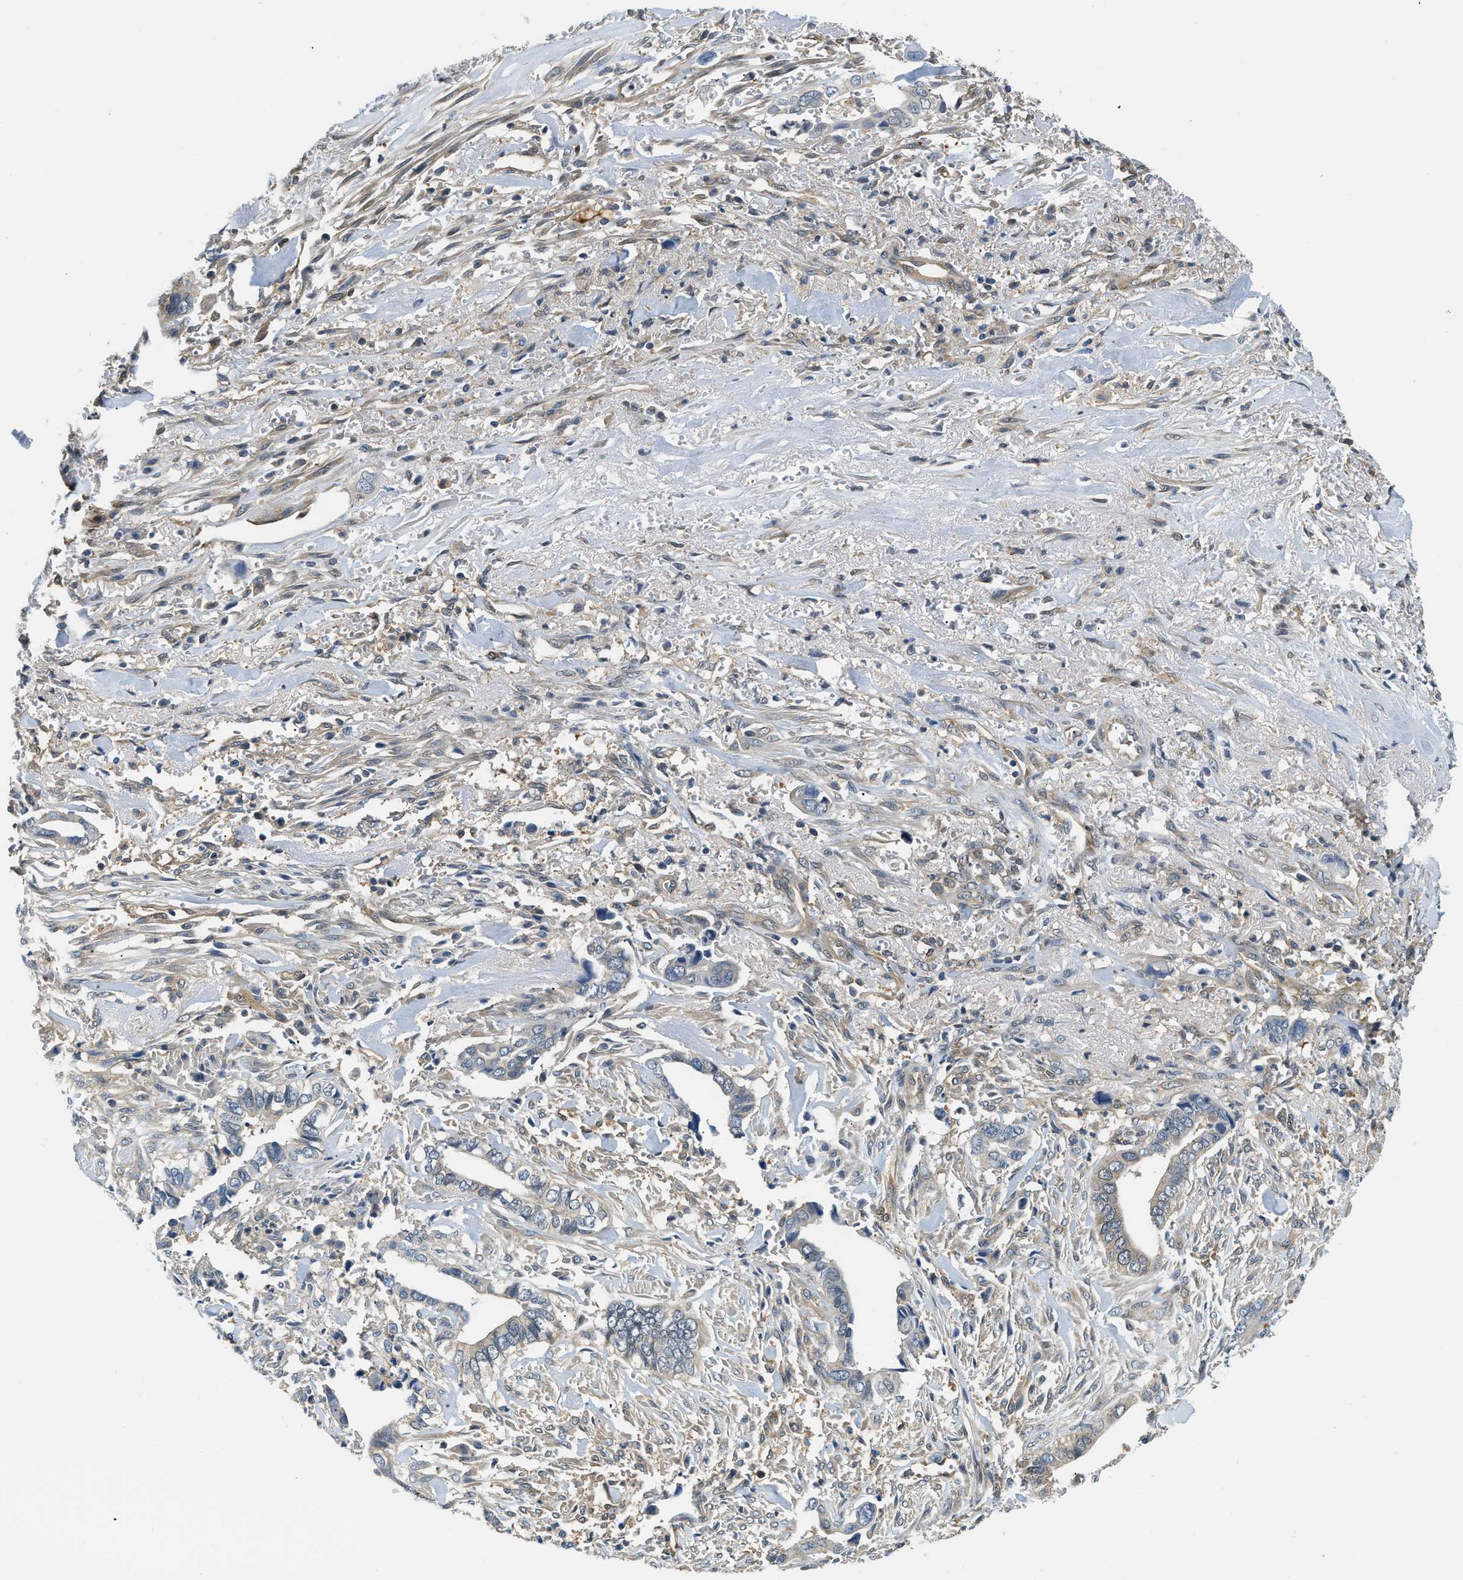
{"staining": {"intensity": "moderate", "quantity": "<25%", "location": "cytoplasmic/membranous"}, "tissue": "liver cancer", "cell_type": "Tumor cells", "image_type": "cancer", "snomed": [{"axis": "morphology", "description": "Cholangiocarcinoma"}, {"axis": "topography", "description": "Liver"}], "caption": "Brown immunohistochemical staining in human liver cancer (cholangiocarcinoma) demonstrates moderate cytoplasmic/membranous expression in approximately <25% of tumor cells.", "gene": "EIF4EBP2", "patient": {"sex": "female", "age": 79}}